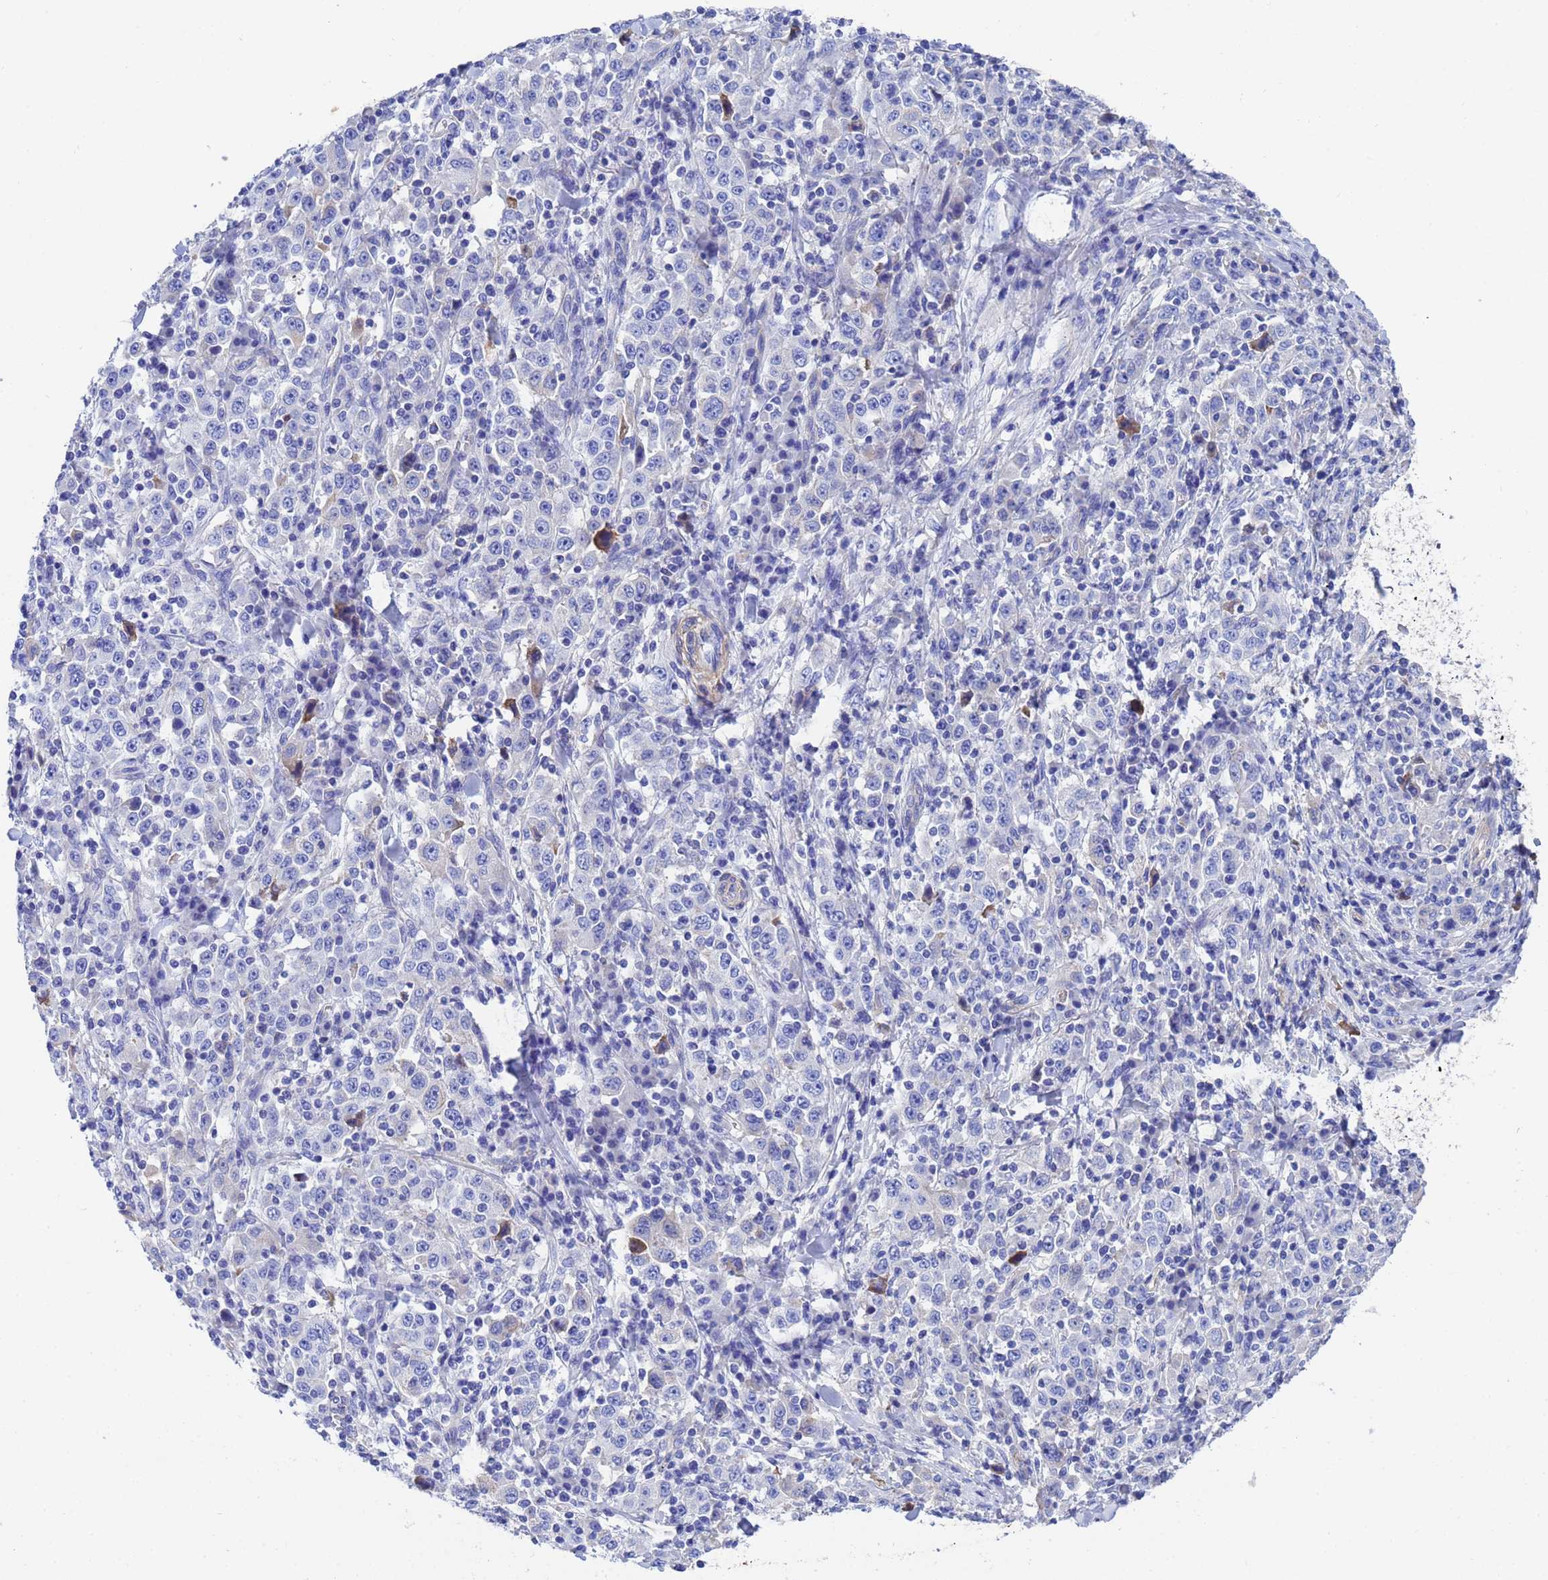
{"staining": {"intensity": "negative", "quantity": "none", "location": "none"}, "tissue": "stomach cancer", "cell_type": "Tumor cells", "image_type": "cancer", "snomed": [{"axis": "morphology", "description": "Normal tissue, NOS"}, {"axis": "morphology", "description": "Adenocarcinoma, NOS"}, {"axis": "topography", "description": "Stomach, upper"}, {"axis": "topography", "description": "Stomach"}], "caption": "DAB (3,3'-diaminobenzidine) immunohistochemical staining of stomach adenocarcinoma displays no significant expression in tumor cells.", "gene": "CST4", "patient": {"sex": "male", "age": 59}}